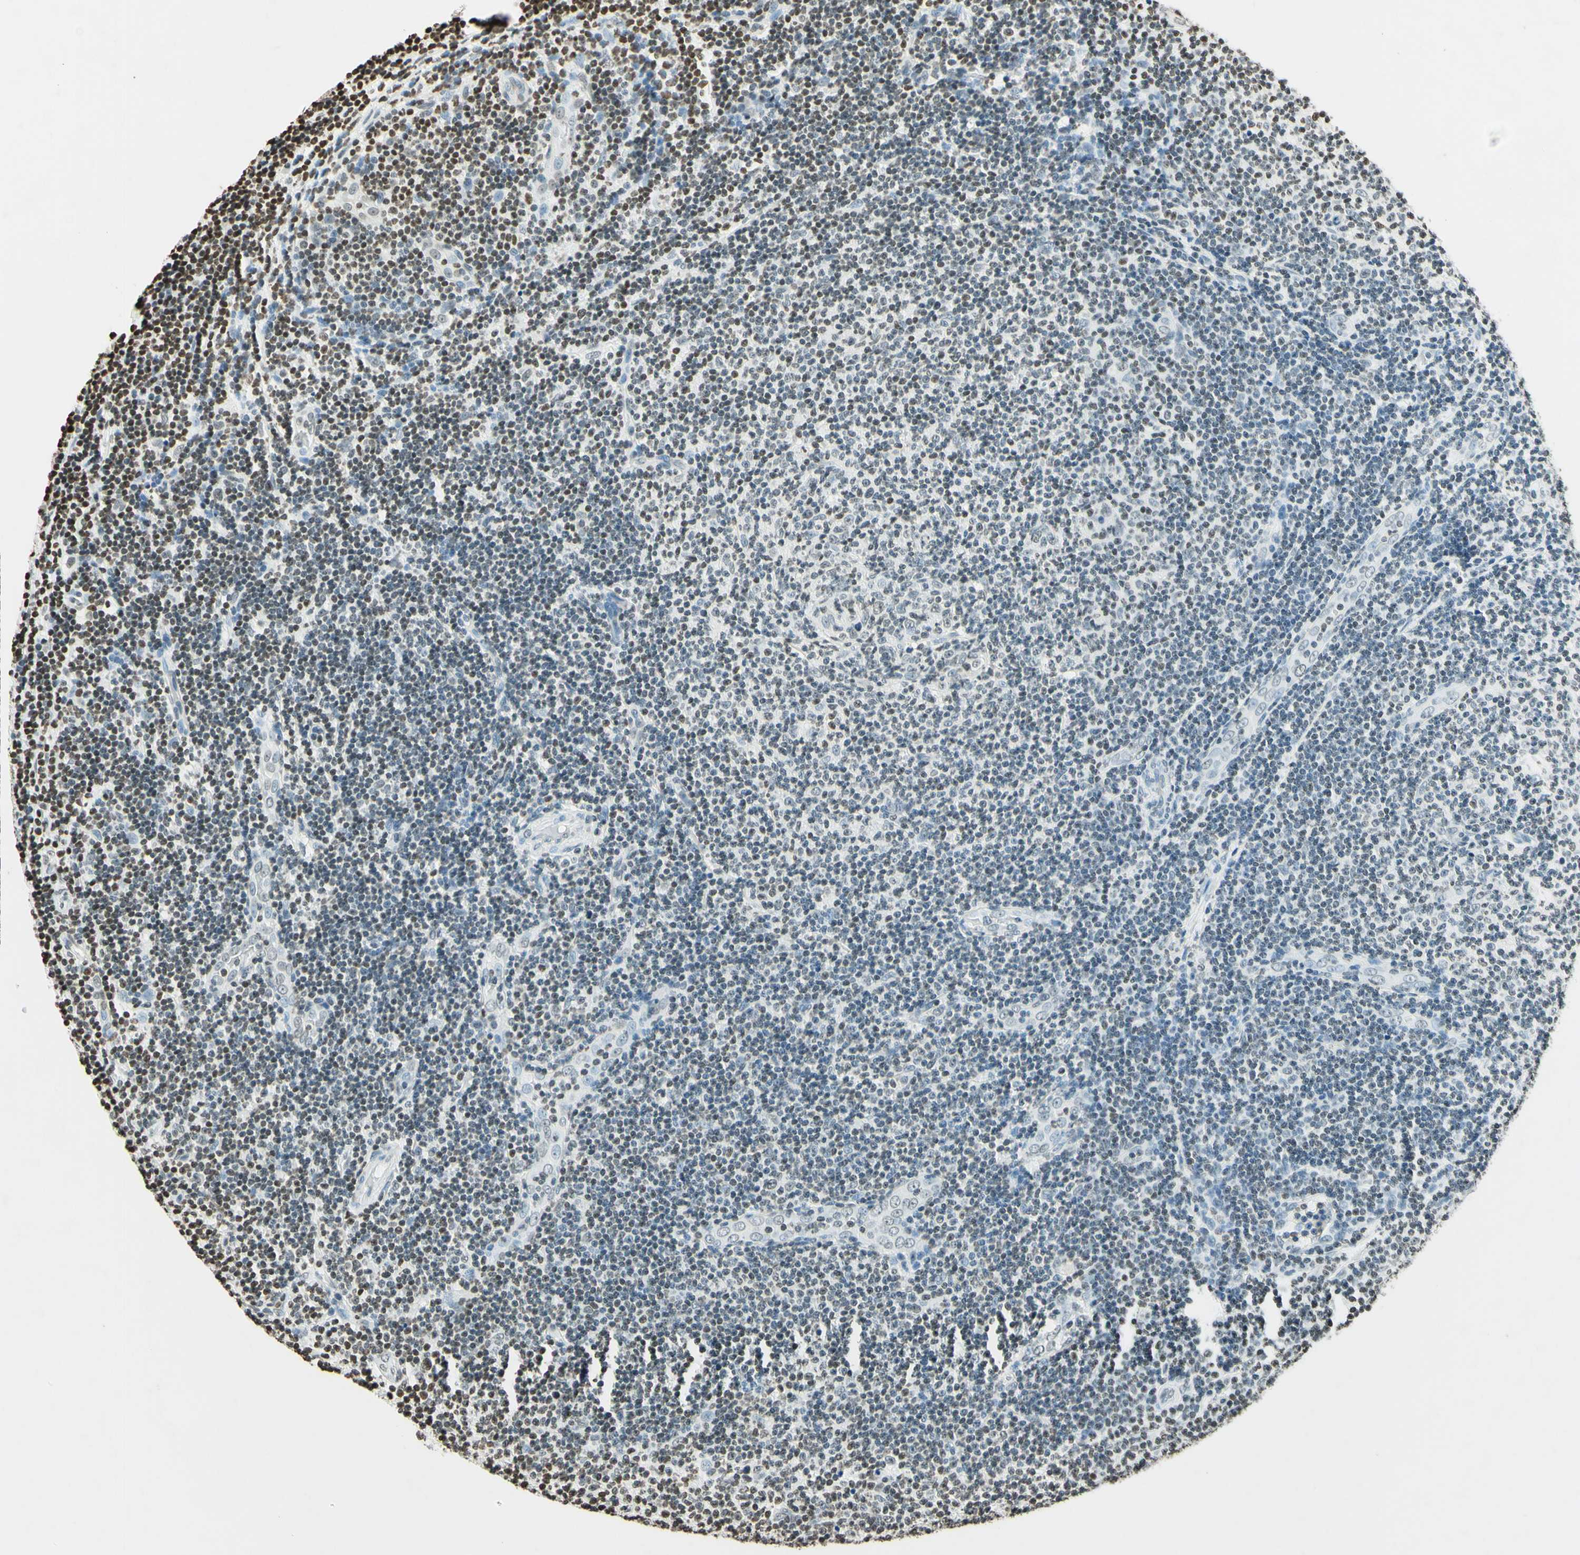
{"staining": {"intensity": "weak", "quantity": "<25%", "location": "nuclear"}, "tissue": "lymphoma", "cell_type": "Tumor cells", "image_type": "cancer", "snomed": [{"axis": "morphology", "description": "Malignant lymphoma, non-Hodgkin's type, Low grade"}, {"axis": "topography", "description": "Lymph node"}], "caption": "Immunohistochemistry of malignant lymphoma, non-Hodgkin's type (low-grade) displays no staining in tumor cells. The staining was performed using DAB (3,3'-diaminobenzidine) to visualize the protein expression in brown, while the nuclei were stained in blue with hematoxylin (Magnification: 20x).", "gene": "MSH2", "patient": {"sex": "male", "age": 83}}